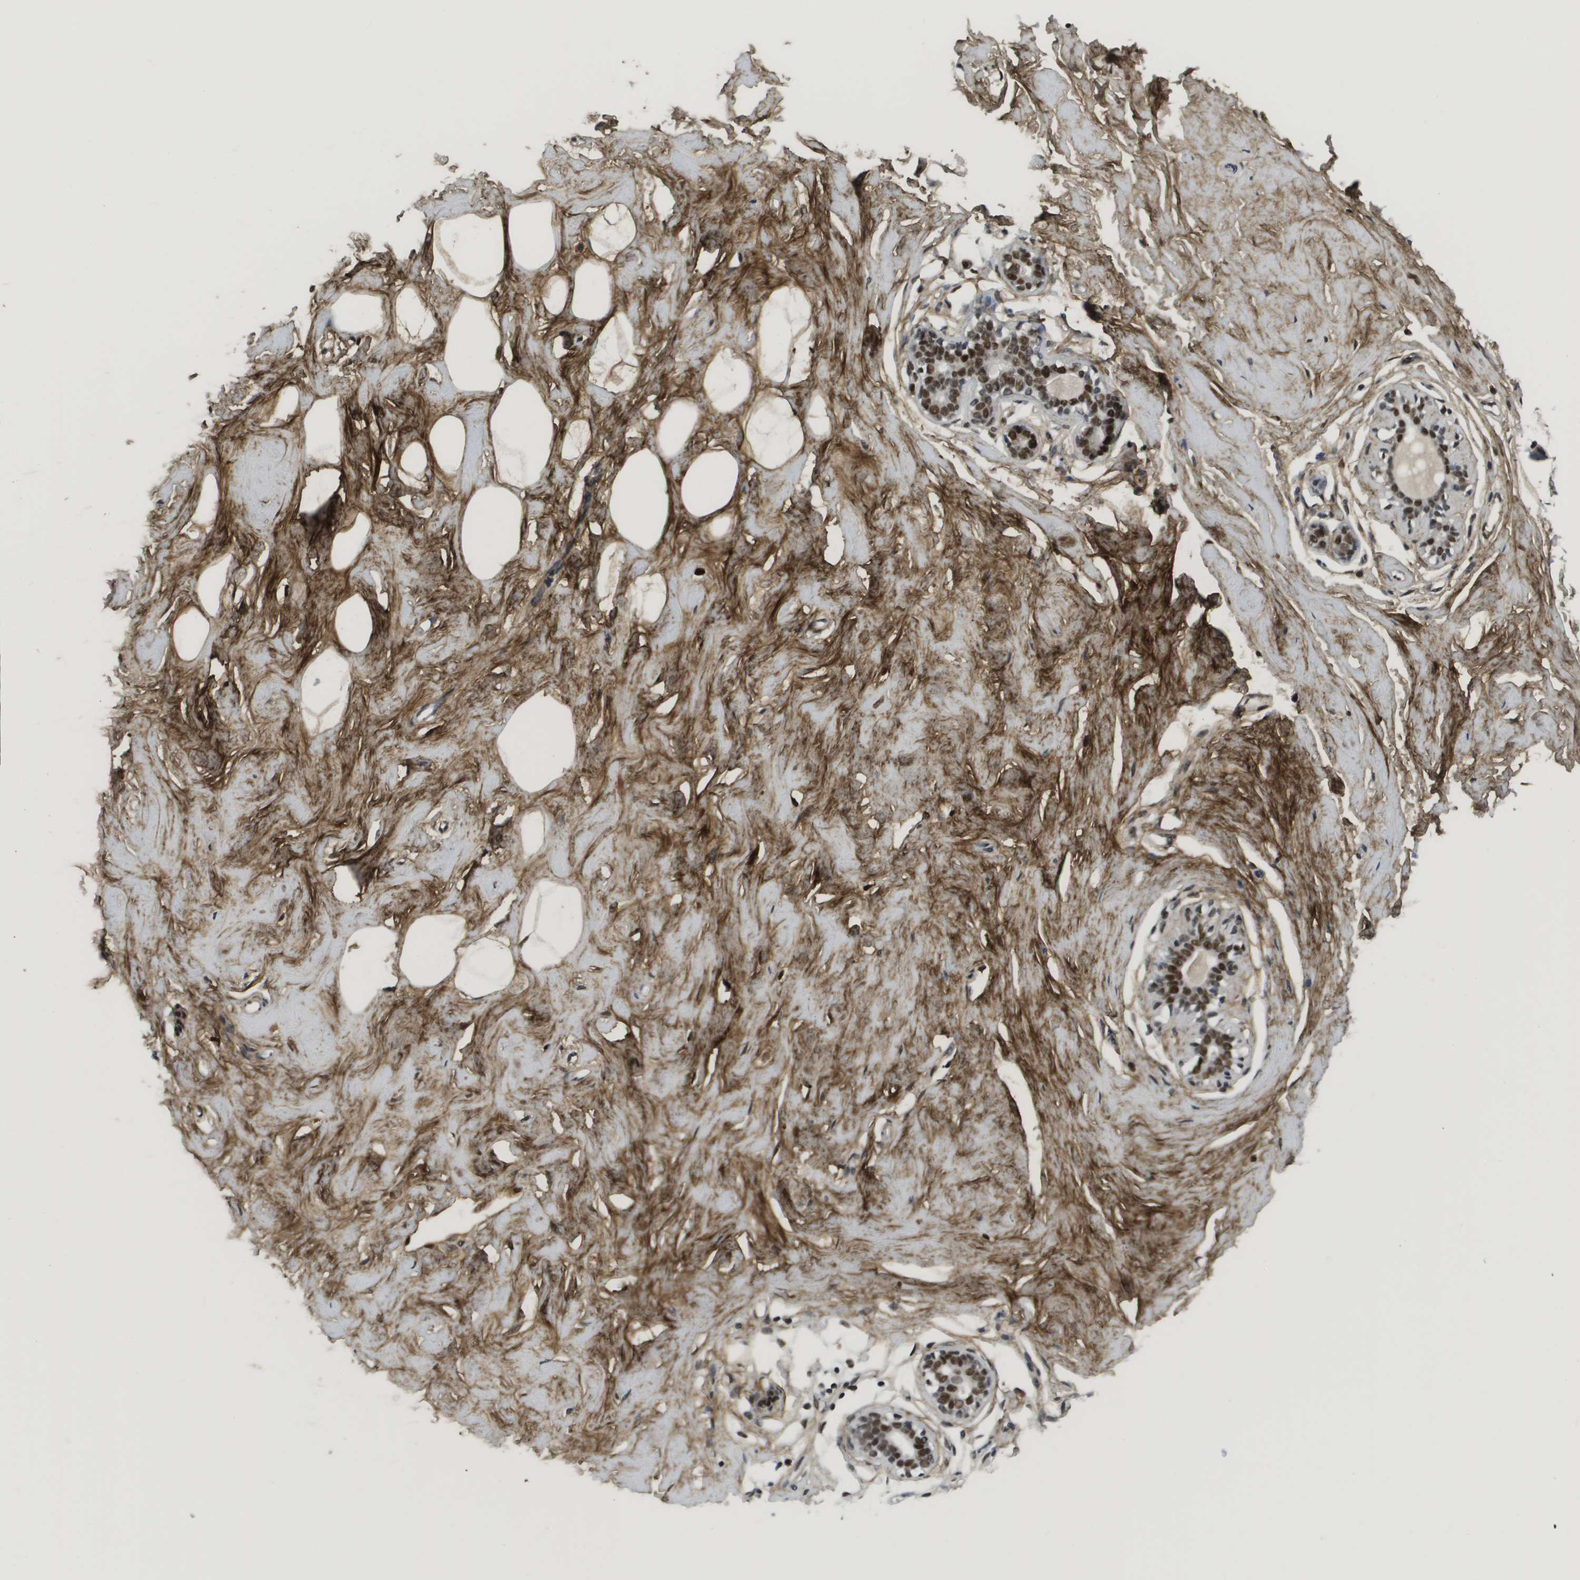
{"staining": {"intensity": "moderate", "quantity": ">75%", "location": "cytoplasmic/membranous"}, "tissue": "breast", "cell_type": "Adipocytes", "image_type": "normal", "snomed": [{"axis": "morphology", "description": "Normal tissue, NOS"}, {"axis": "topography", "description": "Breast"}], "caption": "There is medium levels of moderate cytoplasmic/membranous positivity in adipocytes of unremarkable breast, as demonstrated by immunohistochemical staining (brown color).", "gene": "SMARCAD1", "patient": {"sex": "female", "age": 23}}